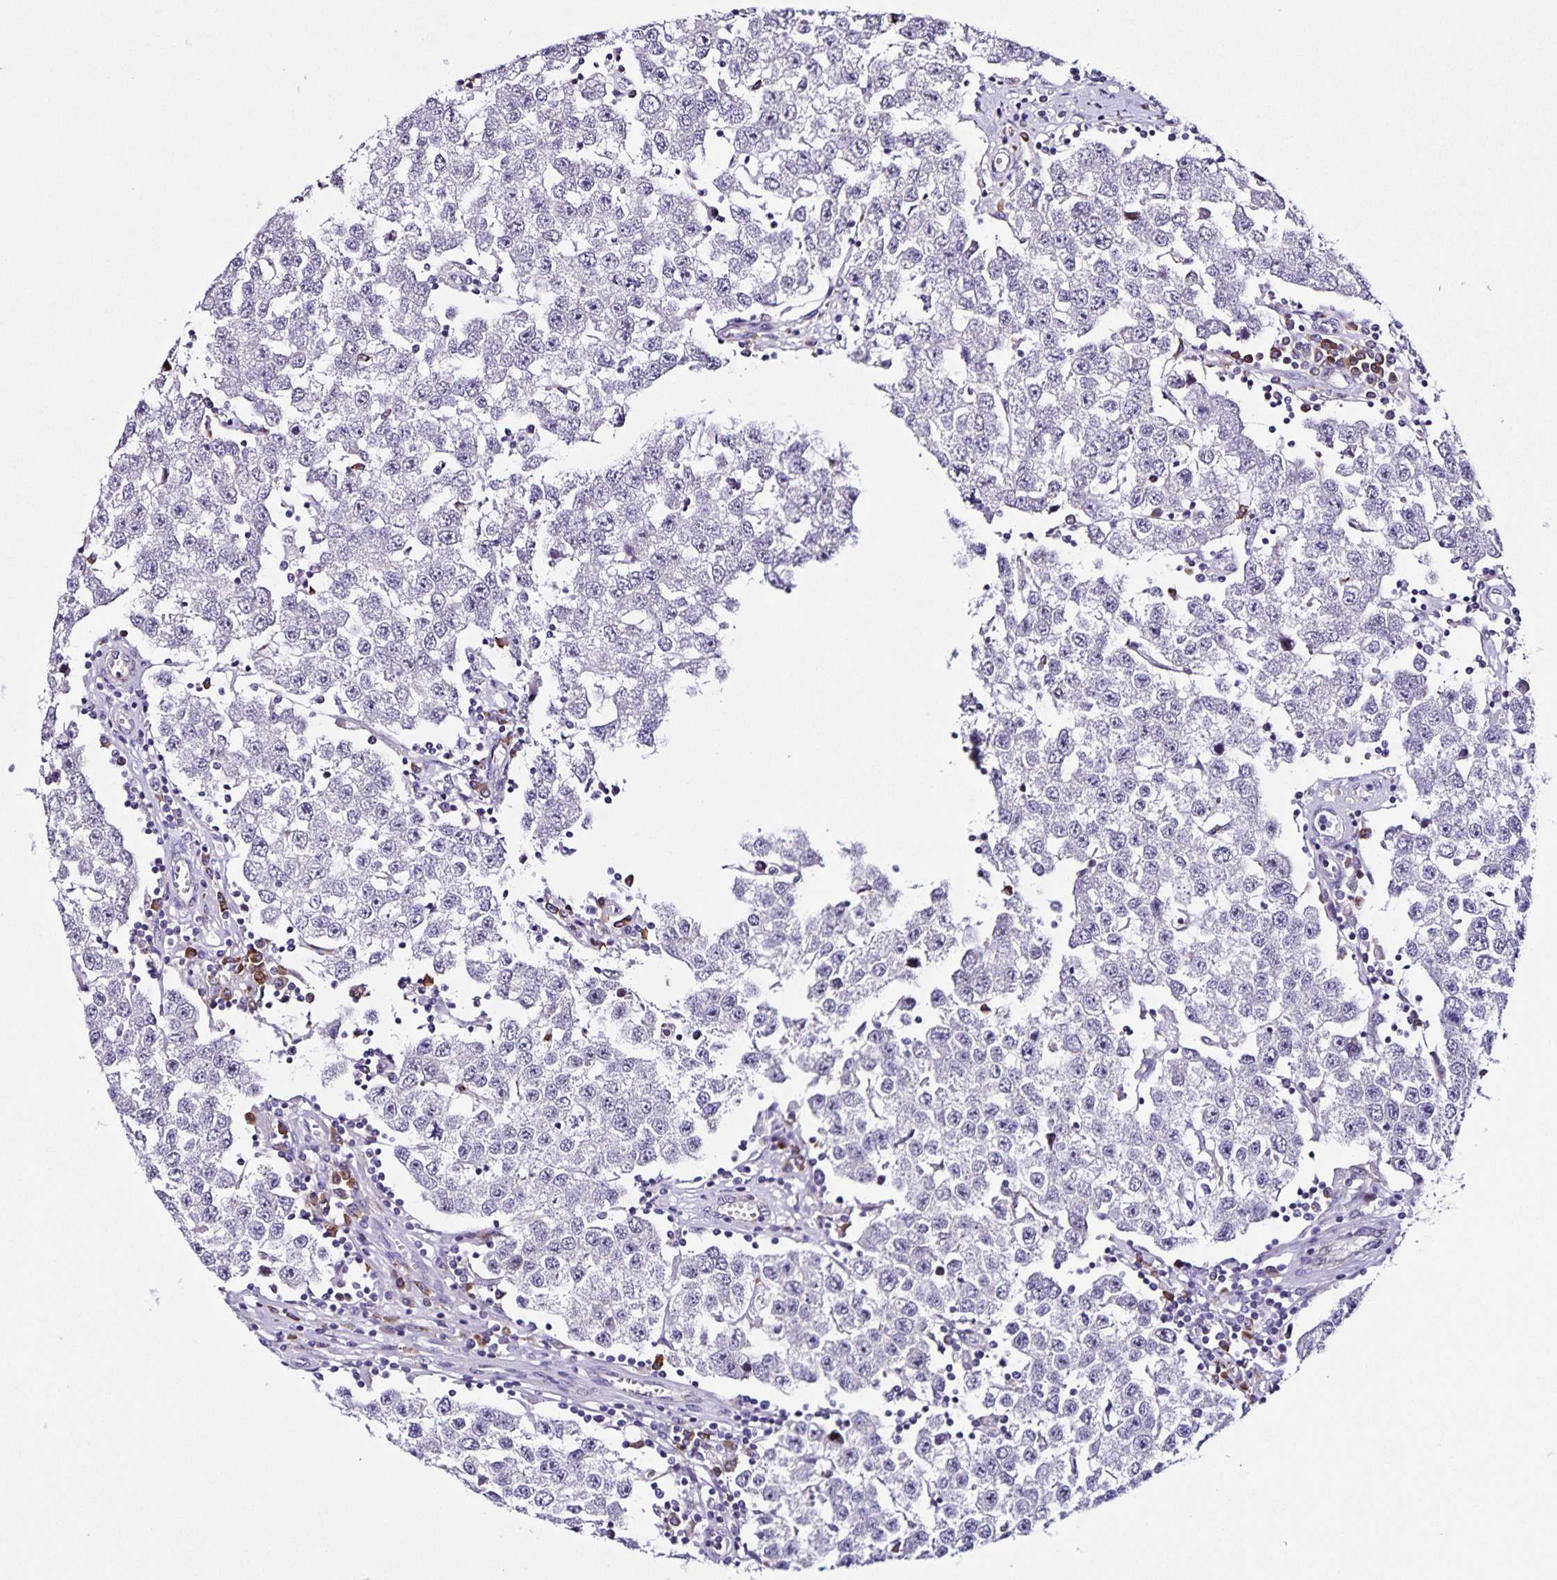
{"staining": {"intensity": "negative", "quantity": "none", "location": "none"}, "tissue": "testis cancer", "cell_type": "Tumor cells", "image_type": "cancer", "snomed": [{"axis": "morphology", "description": "Seminoma, NOS"}, {"axis": "topography", "description": "Testis"}], "caption": "Testis seminoma was stained to show a protein in brown. There is no significant positivity in tumor cells. (Stains: DAB (3,3'-diaminobenzidine) IHC with hematoxylin counter stain, Microscopy: brightfield microscopy at high magnification).", "gene": "RNFT2", "patient": {"sex": "male", "age": 34}}